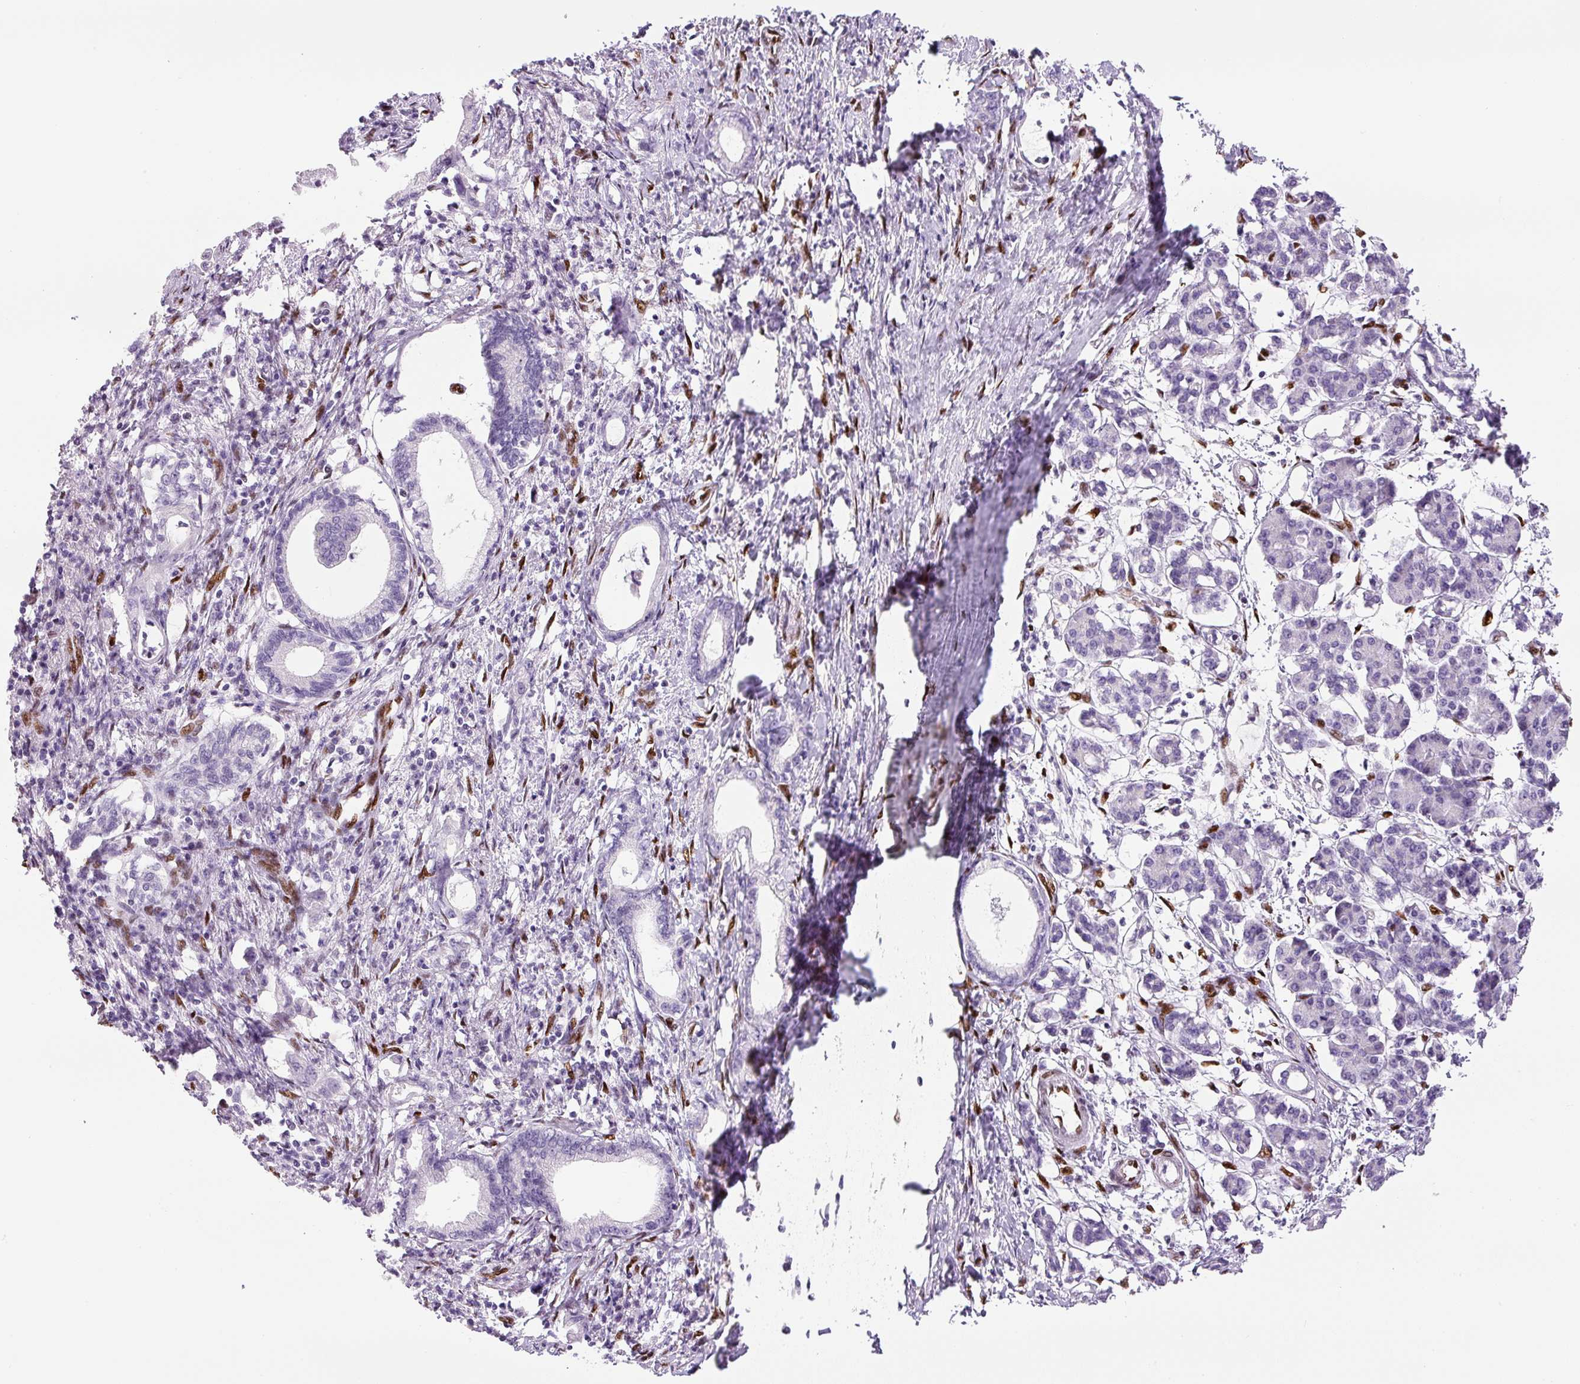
{"staining": {"intensity": "negative", "quantity": "none", "location": "none"}, "tissue": "pancreatic cancer", "cell_type": "Tumor cells", "image_type": "cancer", "snomed": [{"axis": "morphology", "description": "Adenocarcinoma, NOS"}, {"axis": "topography", "description": "Pancreas"}], "caption": "Immunohistochemistry (IHC) image of neoplastic tissue: pancreatic cancer stained with DAB (3,3'-diaminobenzidine) shows no significant protein staining in tumor cells.", "gene": "ZEB1", "patient": {"sex": "female", "age": 55}}